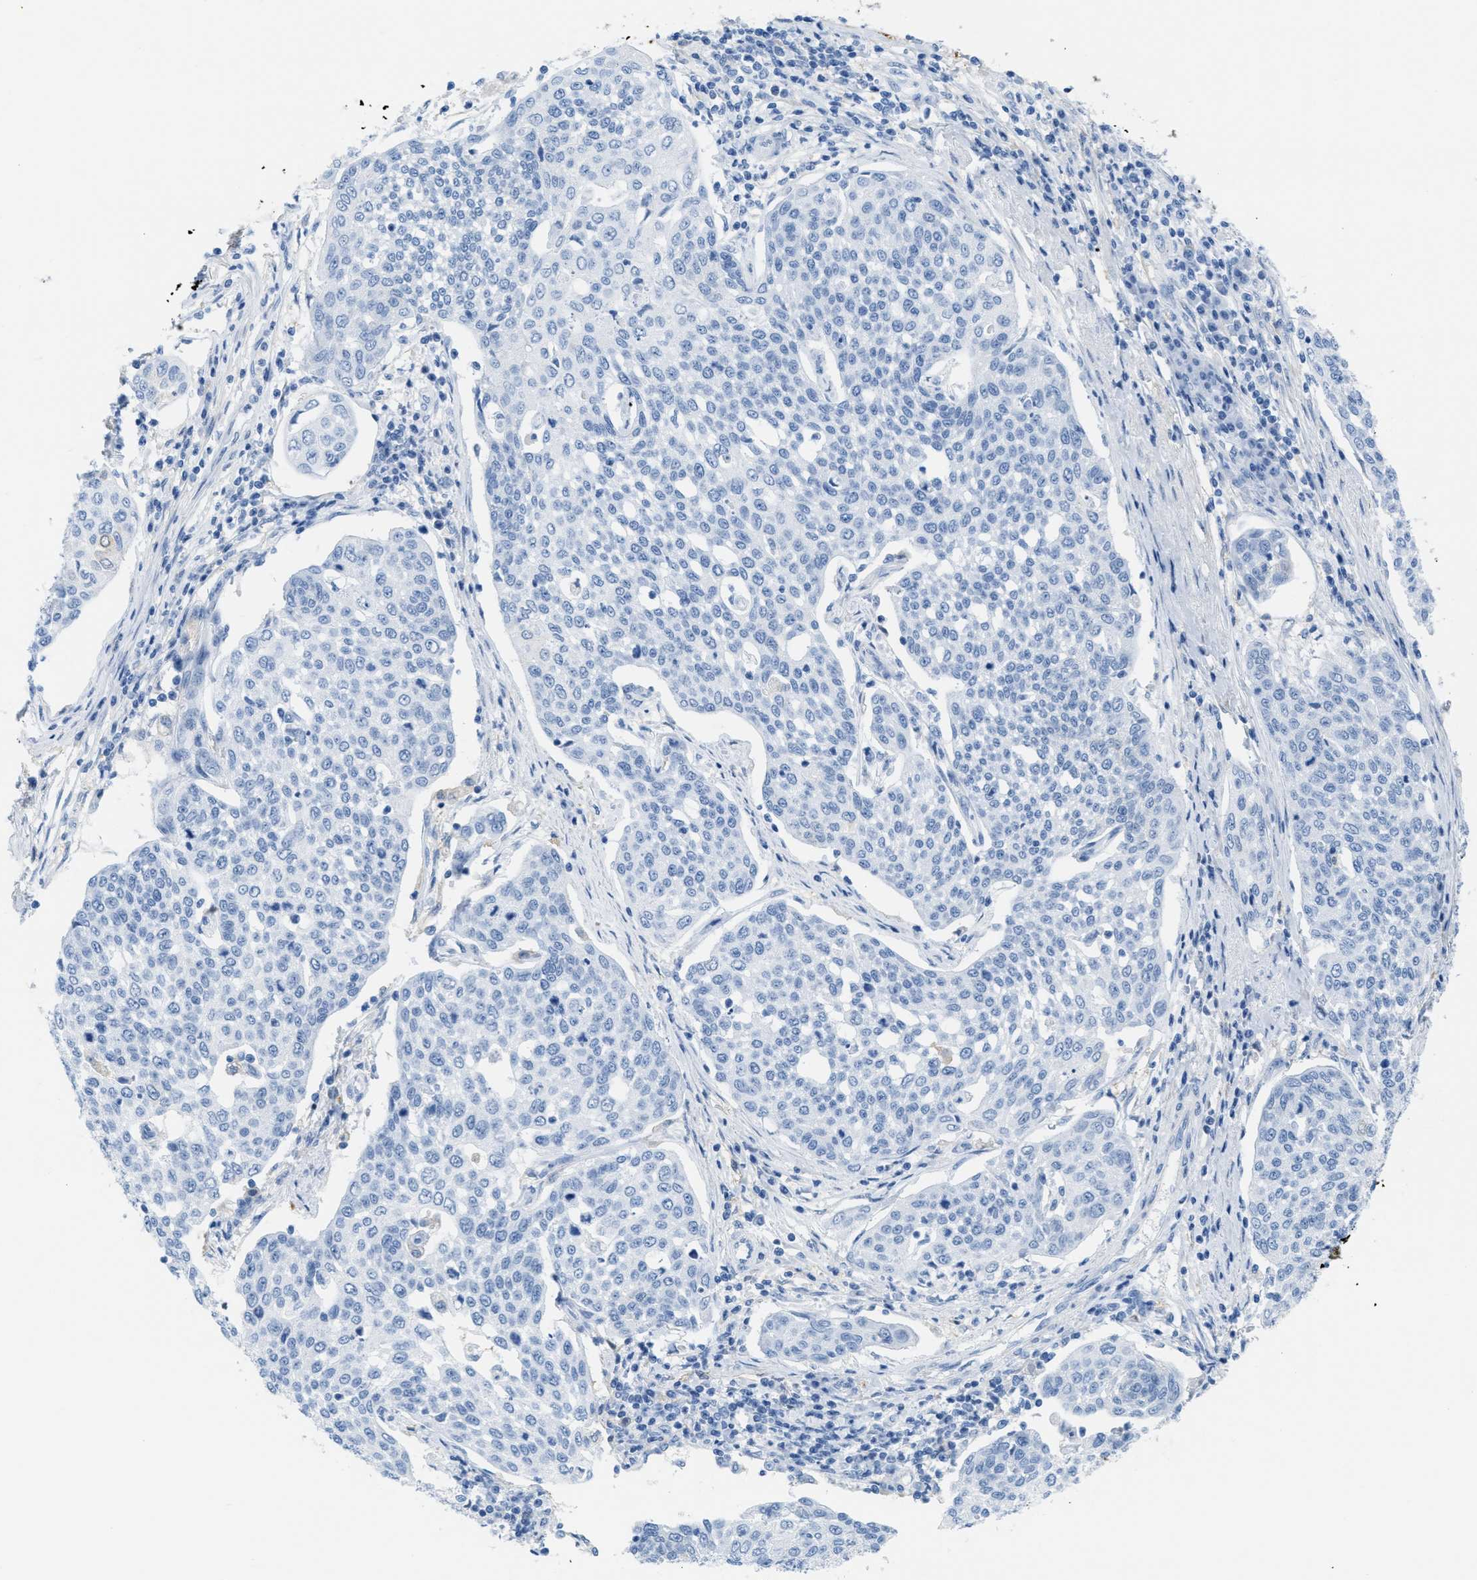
{"staining": {"intensity": "negative", "quantity": "none", "location": "none"}, "tissue": "cervical cancer", "cell_type": "Tumor cells", "image_type": "cancer", "snomed": [{"axis": "morphology", "description": "Squamous cell carcinoma, NOS"}, {"axis": "topography", "description": "Cervix"}], "caption": "Cervical cancer (squamous cell carcinoma) stained for a protein using immunohistochemistry (IHC) displays no expression tumor cells.", "gene": "ASGR1", "patient": {"sex": "female", "age": 34}}